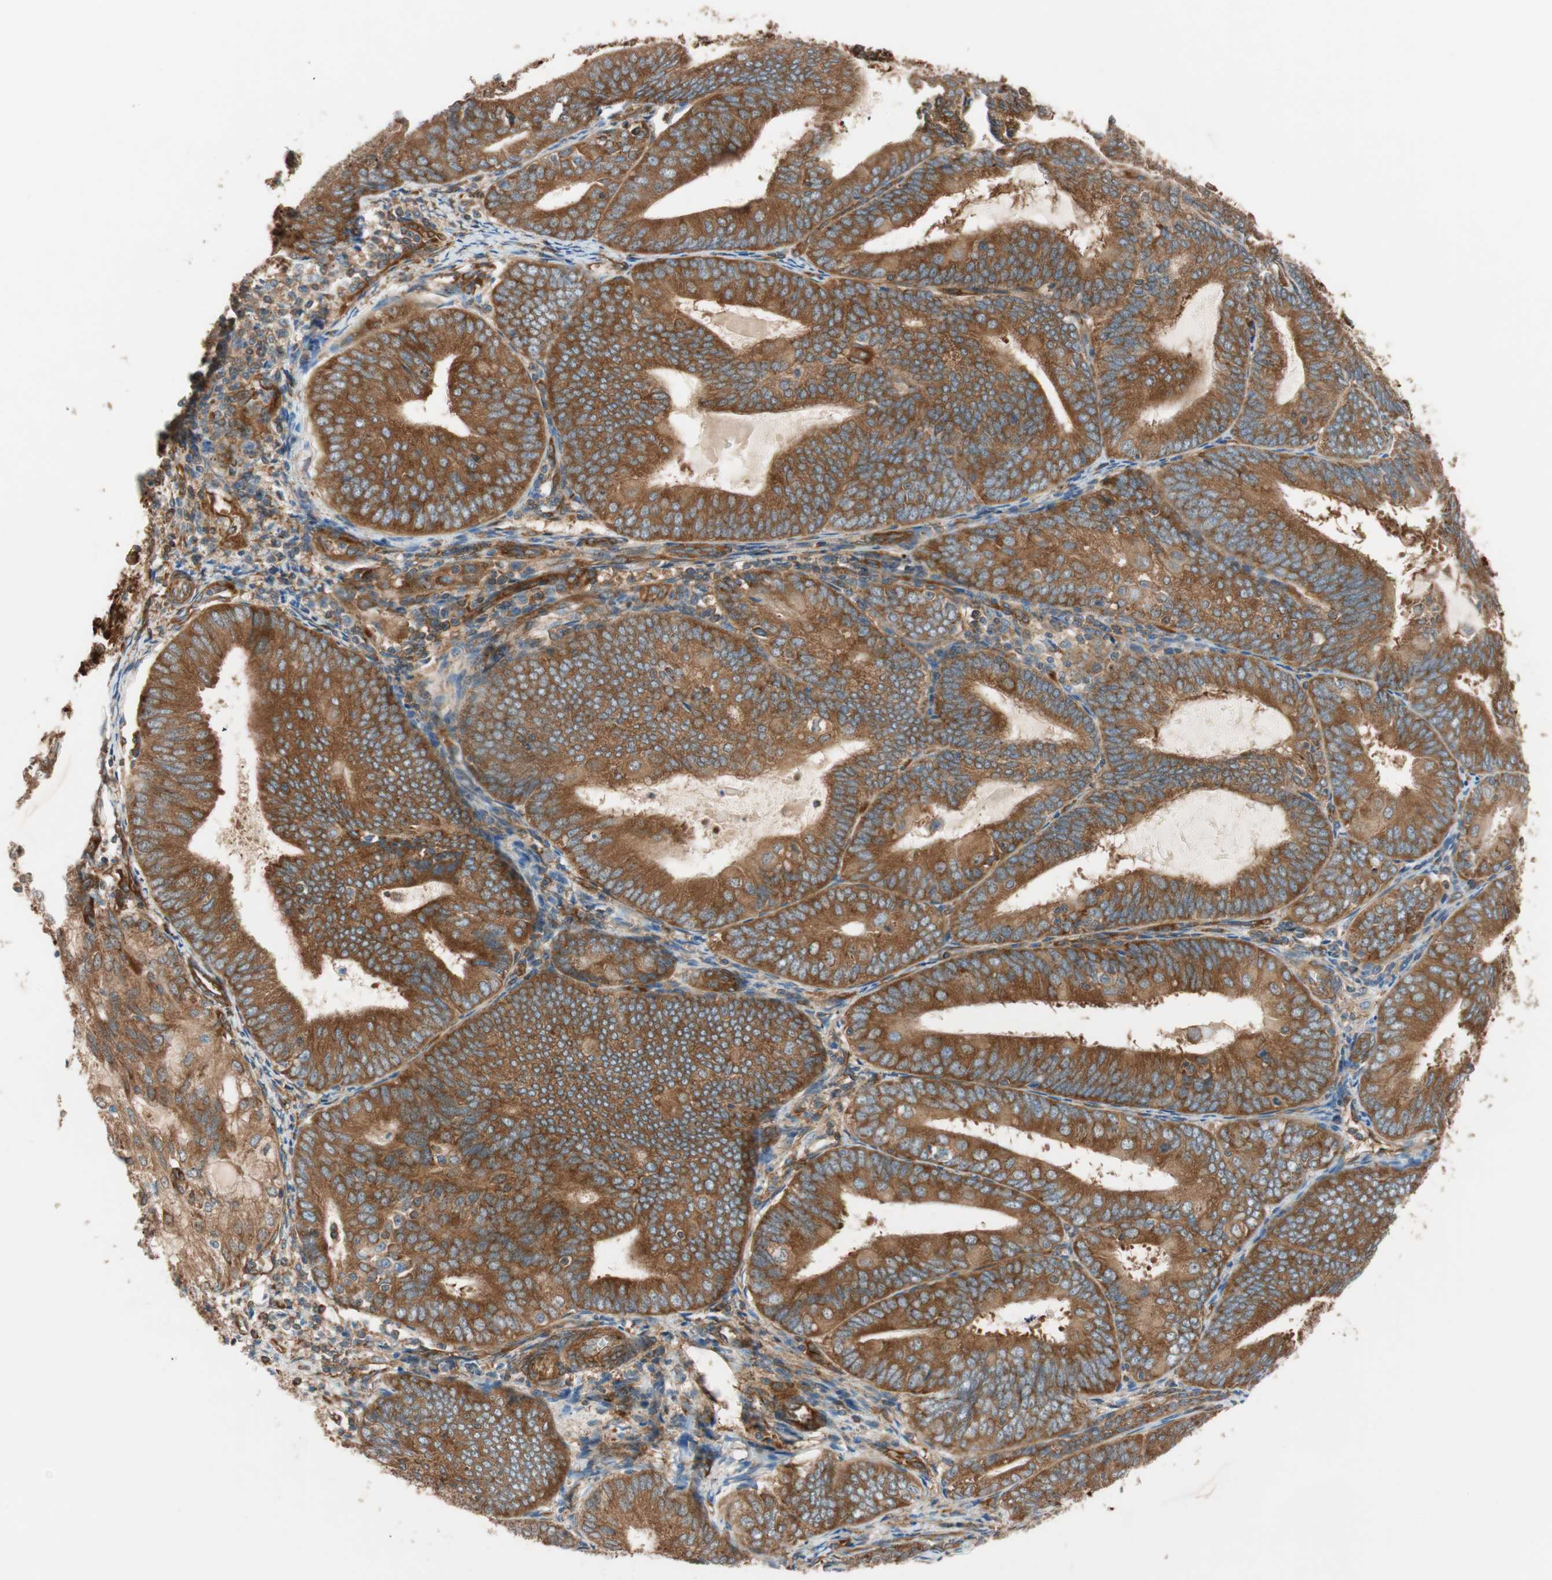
{"staining": {"intensity": "strong", "quantity": ">75%", "location": "cytoplasmic/membranous"}, "tissue": "endometrial cancer", "cell_type": "Tumor cells", "image_type": "cancer", "snomed": [{"axis": "morphology", "description": "Adenocarcinoma, NOS"}, {"axis": "topography", "description": "Endometrium"}], "caption": "Tumor cells exhibit strong cytoplasmic/membranous staining in about >75% of cells in endometrial cancer (adenocarcinoma).", "gene": "WASL", "patient": {"sex": "female", "age": 81}}